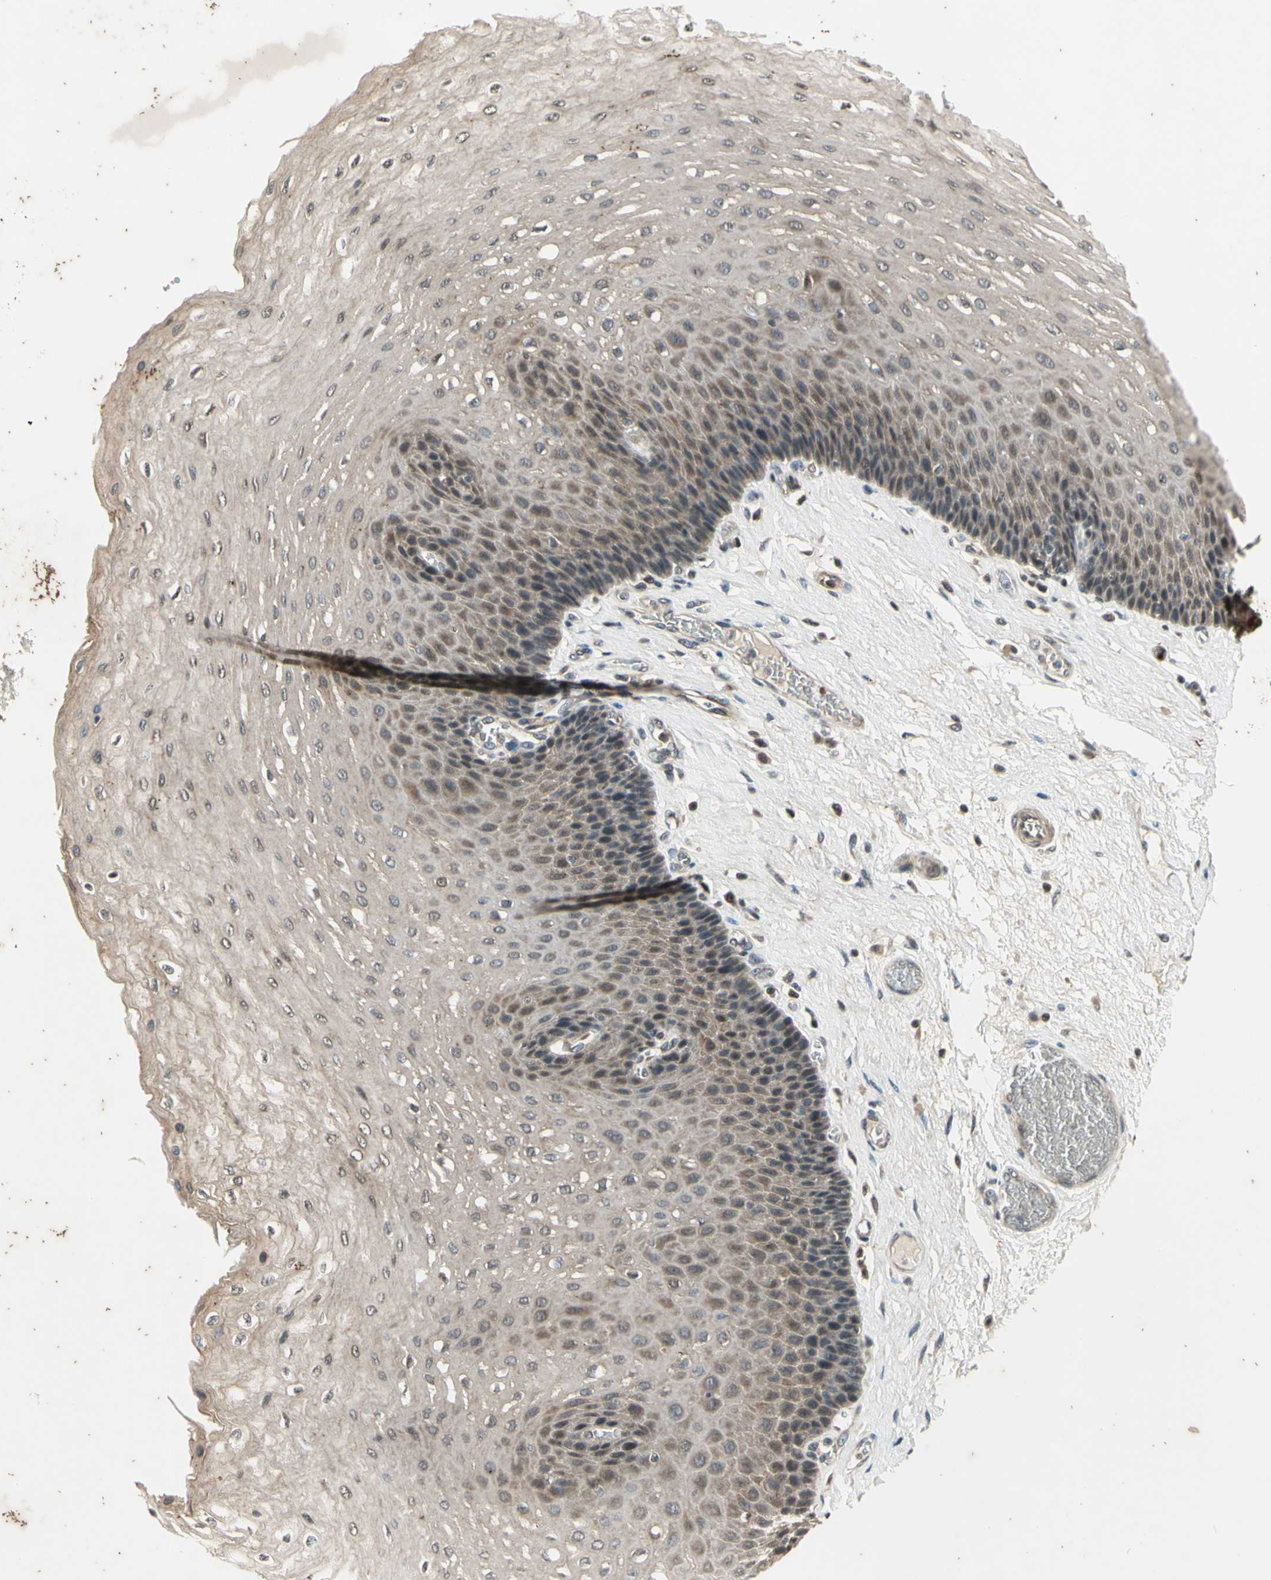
{"staining": {"intensity": "weak", "quantity": ">75%", "location": "cytoplasmic/membranous"}, "tissue": "esophagus", "cell_type": "Squamous epithelial cells", "image_type": "normal", "snomed": [{"axis": "morphology", "description": "Normal tissue, NOS"}, {"axis": "topography", "description": "Esophagus"}], "caption": "Protein analysis of unremarkable esophagus reveals weak cytoplasmic/membranous expression in about >75% of squamous epithelial cells. Immunohistochemistry stains the protein in brown and the nuclei are stained blue.", "gene": "EFNB2", "patient": {"sex": "female", "age": 72}}